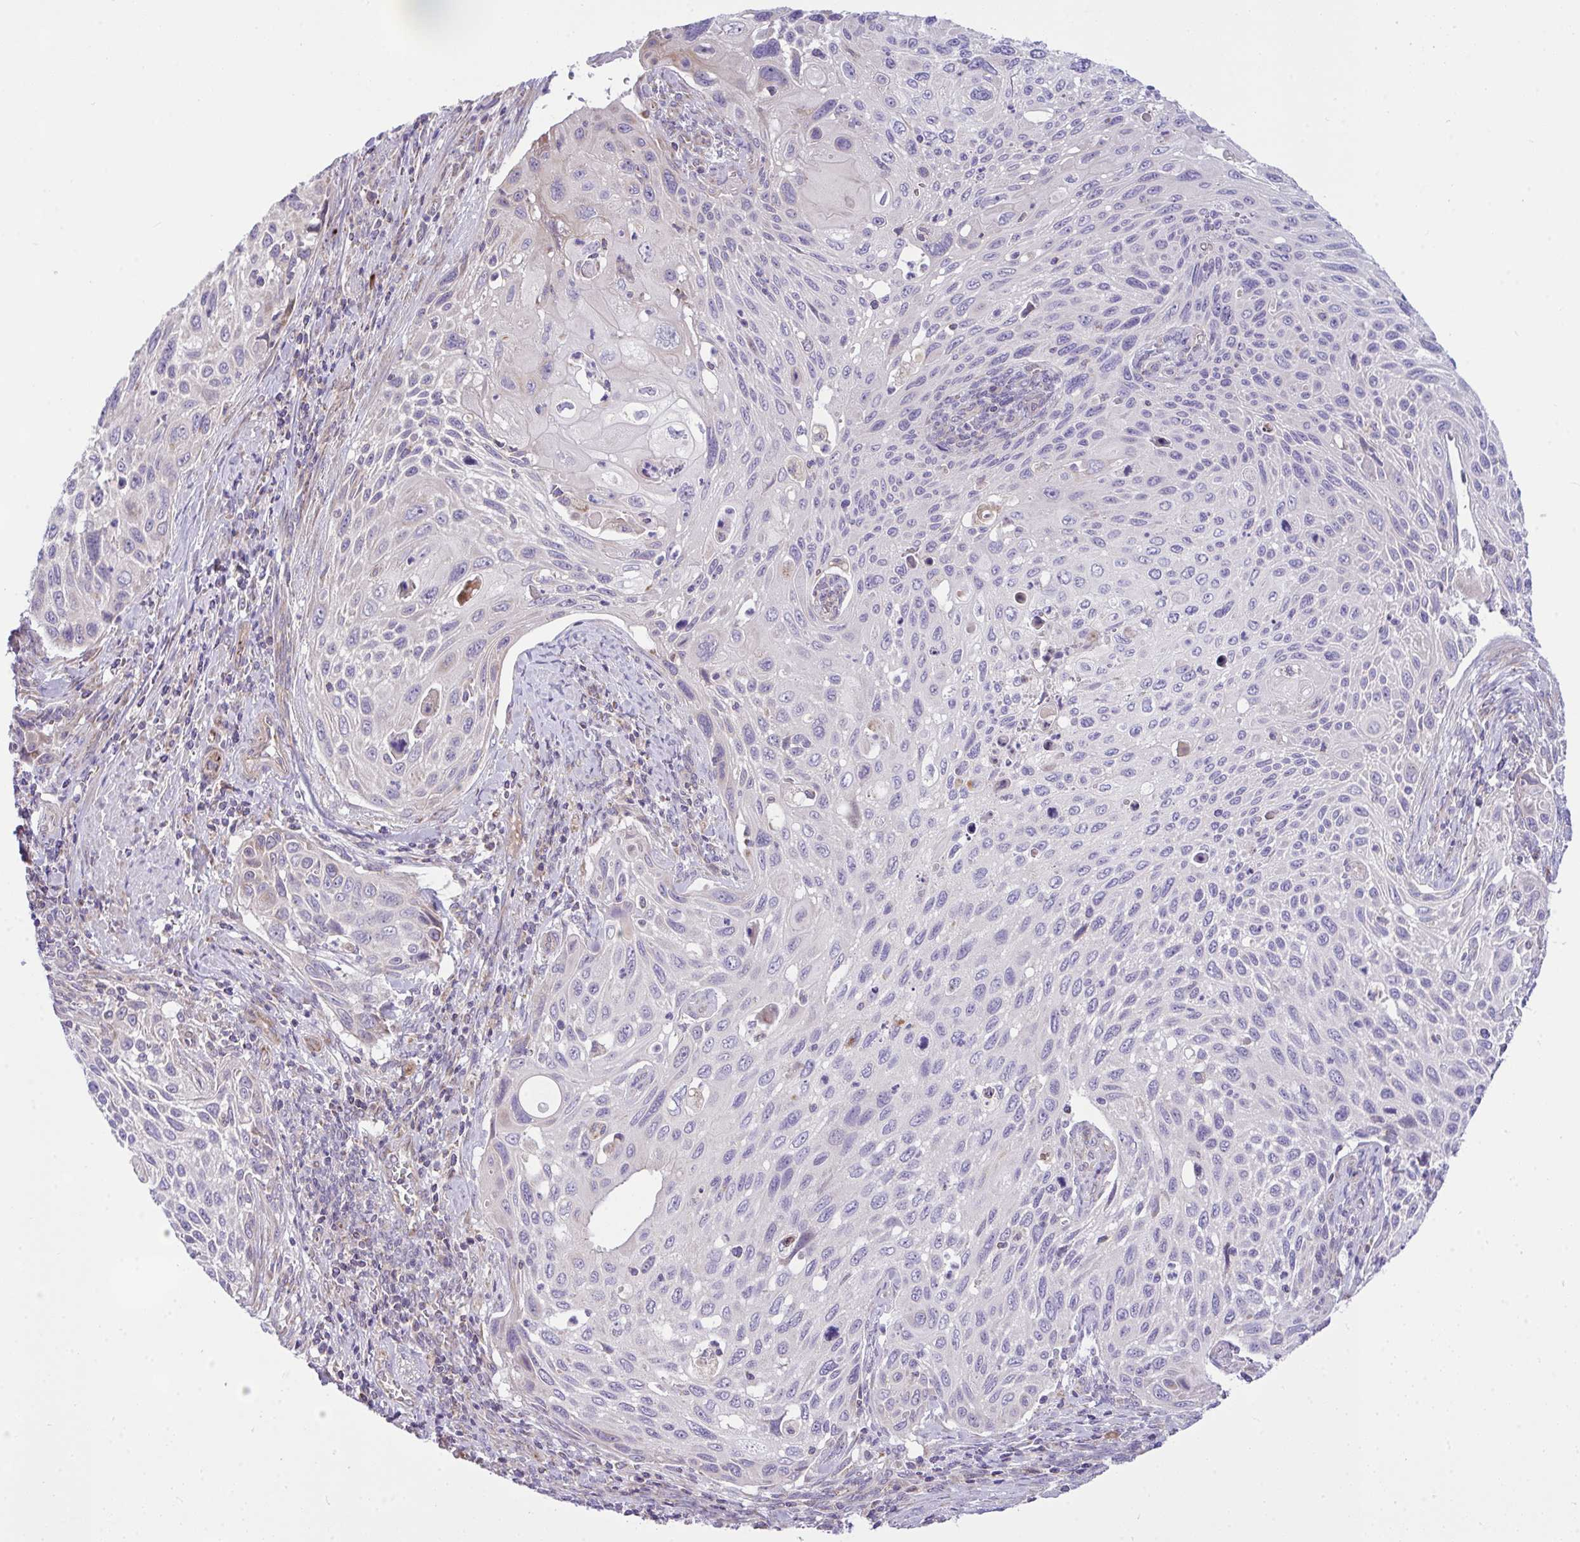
{"staining": {"intensity": "negative", "quantity": "none", "location": "none"}, "tissue": "cervical cancer", "cell_type": "Tumor cells", "image_type": "cancer", "snomed": [{"axis": "morphology", "description": "Squamous cell carcinoma, NOS"}, {"axis": "topography", "description": "Cervix"}], "caption": "This is an IHC micrograph of human cervical cancer (squamous cell carcinoma). There is no expression in tumor cells.", "gene": "CEP63", "patient": {"sex": "female", "age": 70}}